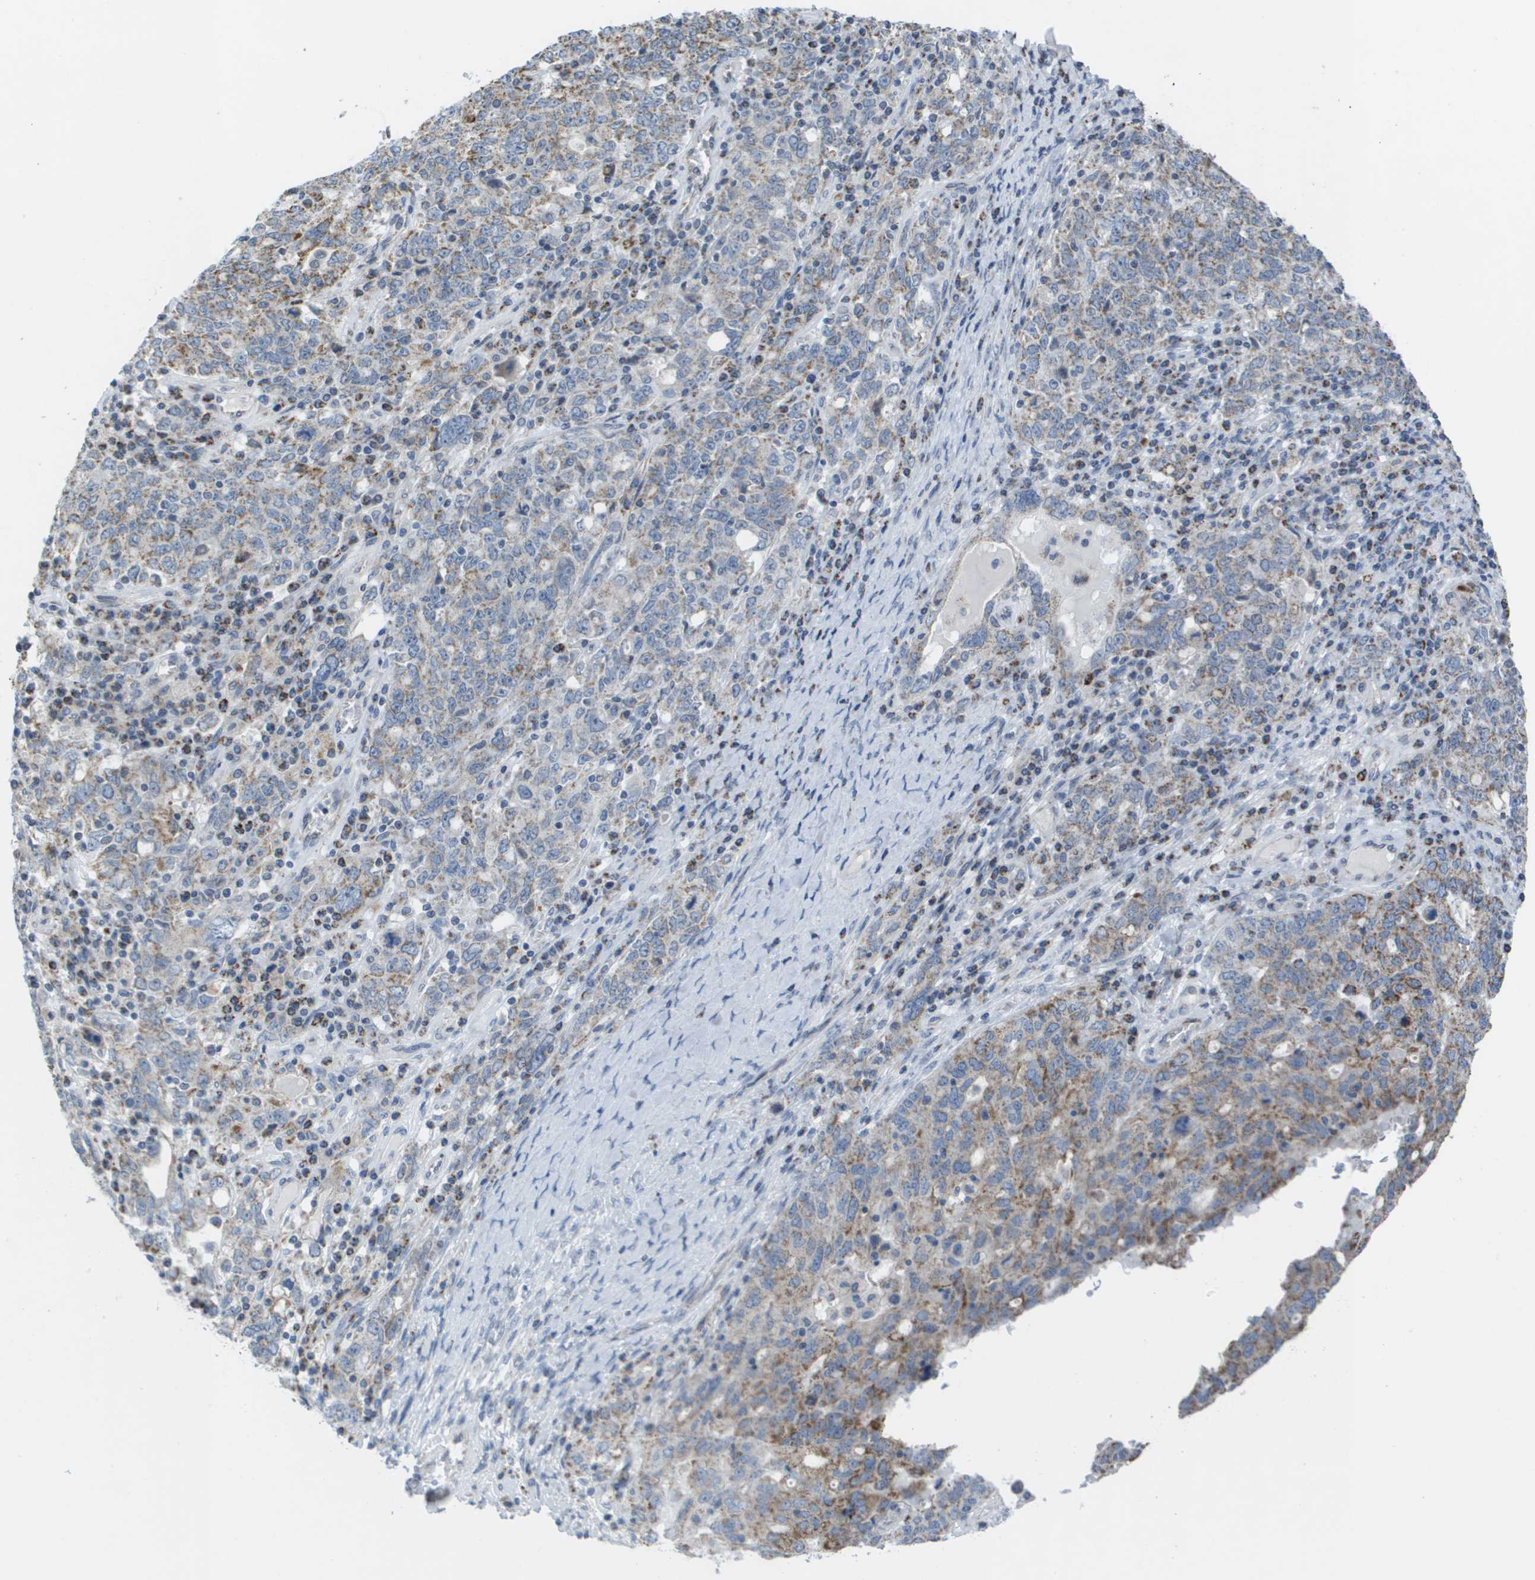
{"staining": {"intensity": "moderate", "quantity": "<25%", "location": "cytoplasmic/membranous"}, "tissue": "ovarian cancer", "cell_type": "Tumor cells", "image_type": "cancer", "snomed": [{"axis": "morphology", "description": "Carcinoma, endometroid"}, {"axis": "topography", "description": "Ovary"}], "caption": "Protein positivity by immunohistochemistry reveals moderate cytoplasmic/membranous staining in approximately <25% of tumor cells in ovarian endometroid carcinoma.", "gene": "TMEM223", "patient": {"sex": "female", "age": 62}}